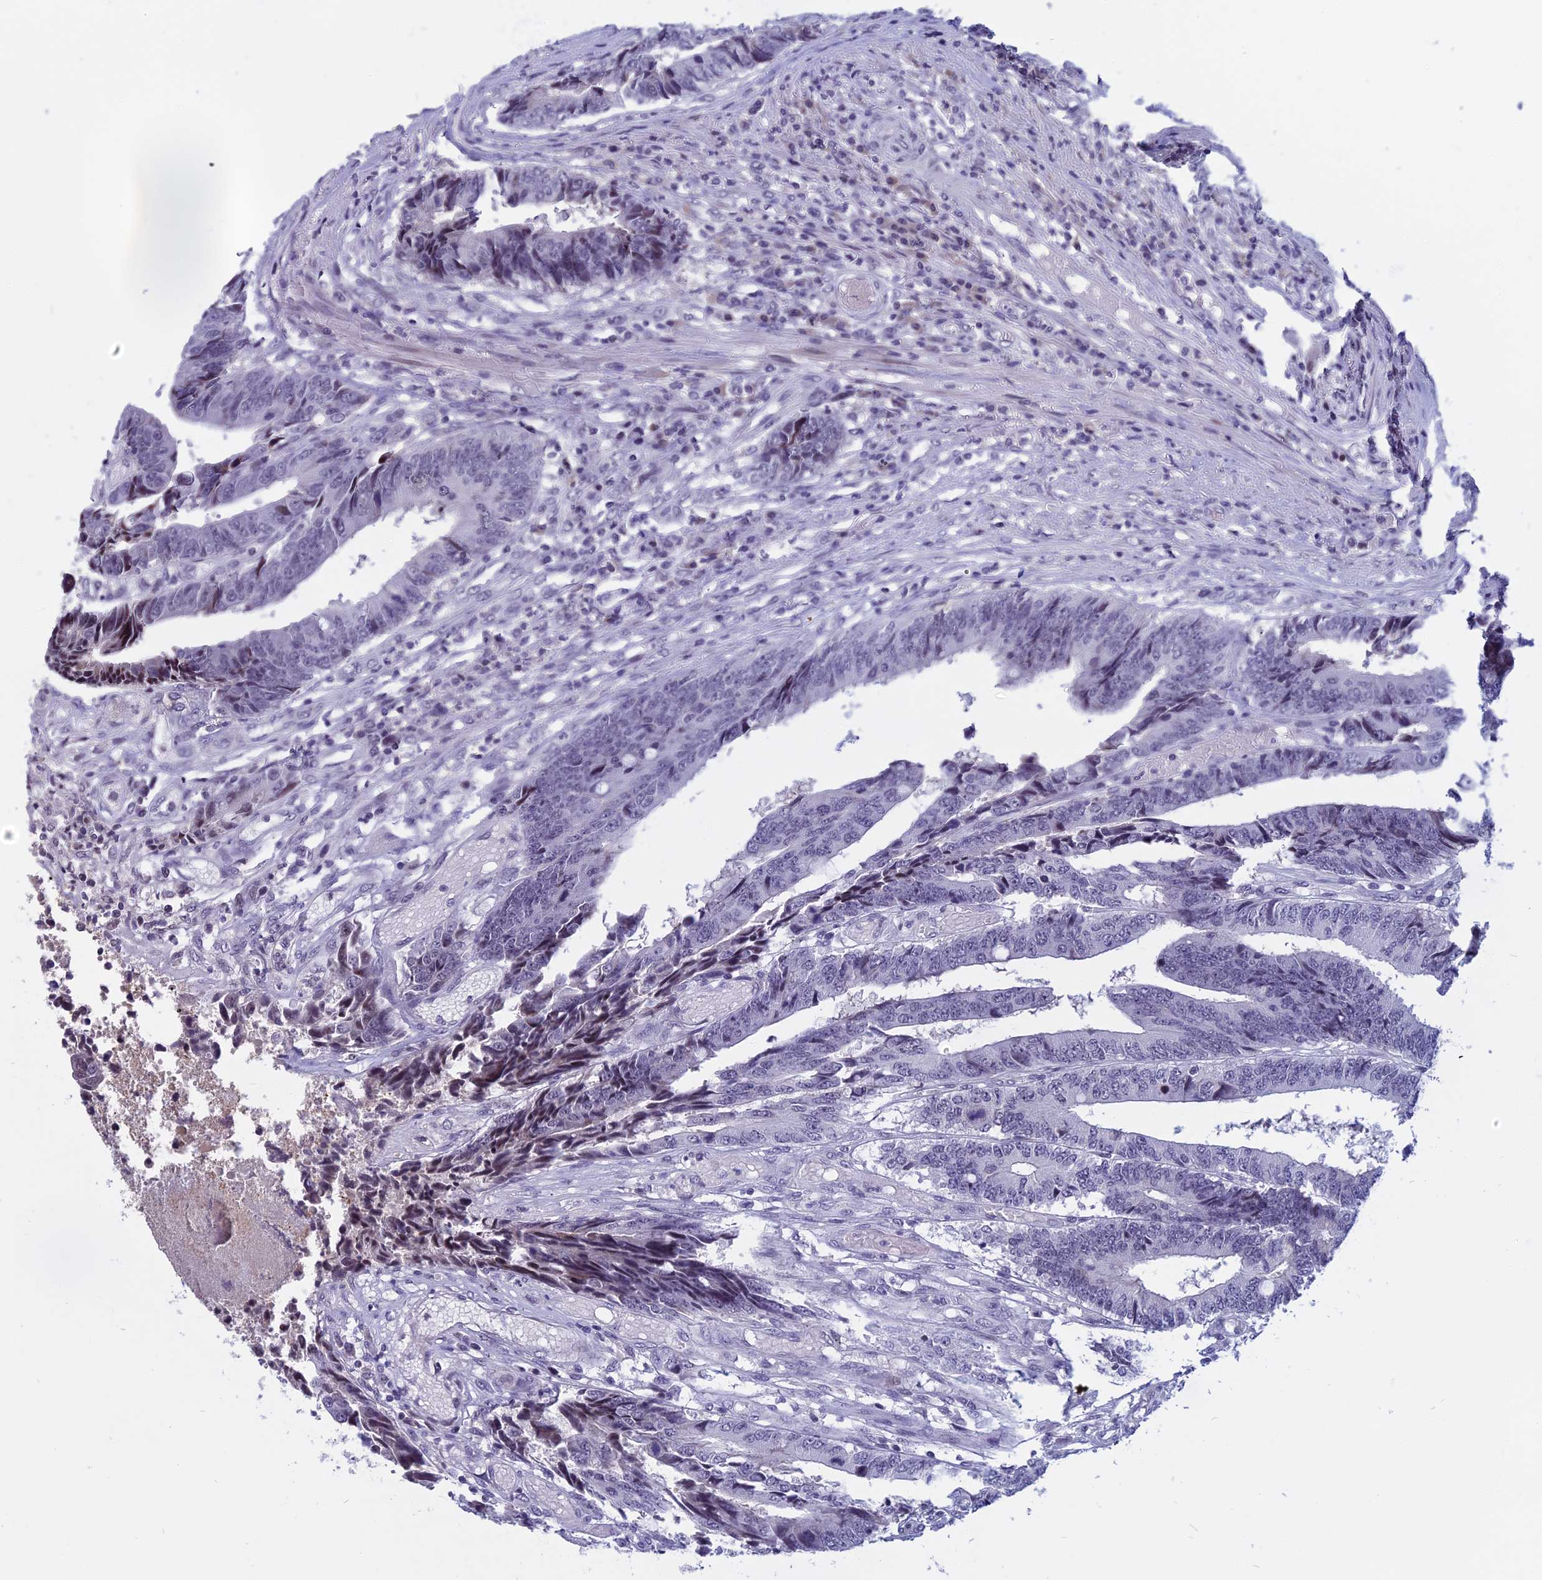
{"staining": {"intensity": "negative", "quantity": "none", "location": "none"}, "tissue": "colorectal cancer", "cell_type": "Tumor cells", "image_type": "cancer", "snomed": [{"axis": "morphology", "description": "Adenocarcinoma, NOS"}, {"axis": "topography", "description": "Rectum"}], "caption": "Colorectal adenocarcinoma was stained to show a protein in brown. There is no significant staining in tumor cells.", "gene": "CDC7", "patient": {"sex": "male", "age": 84}}